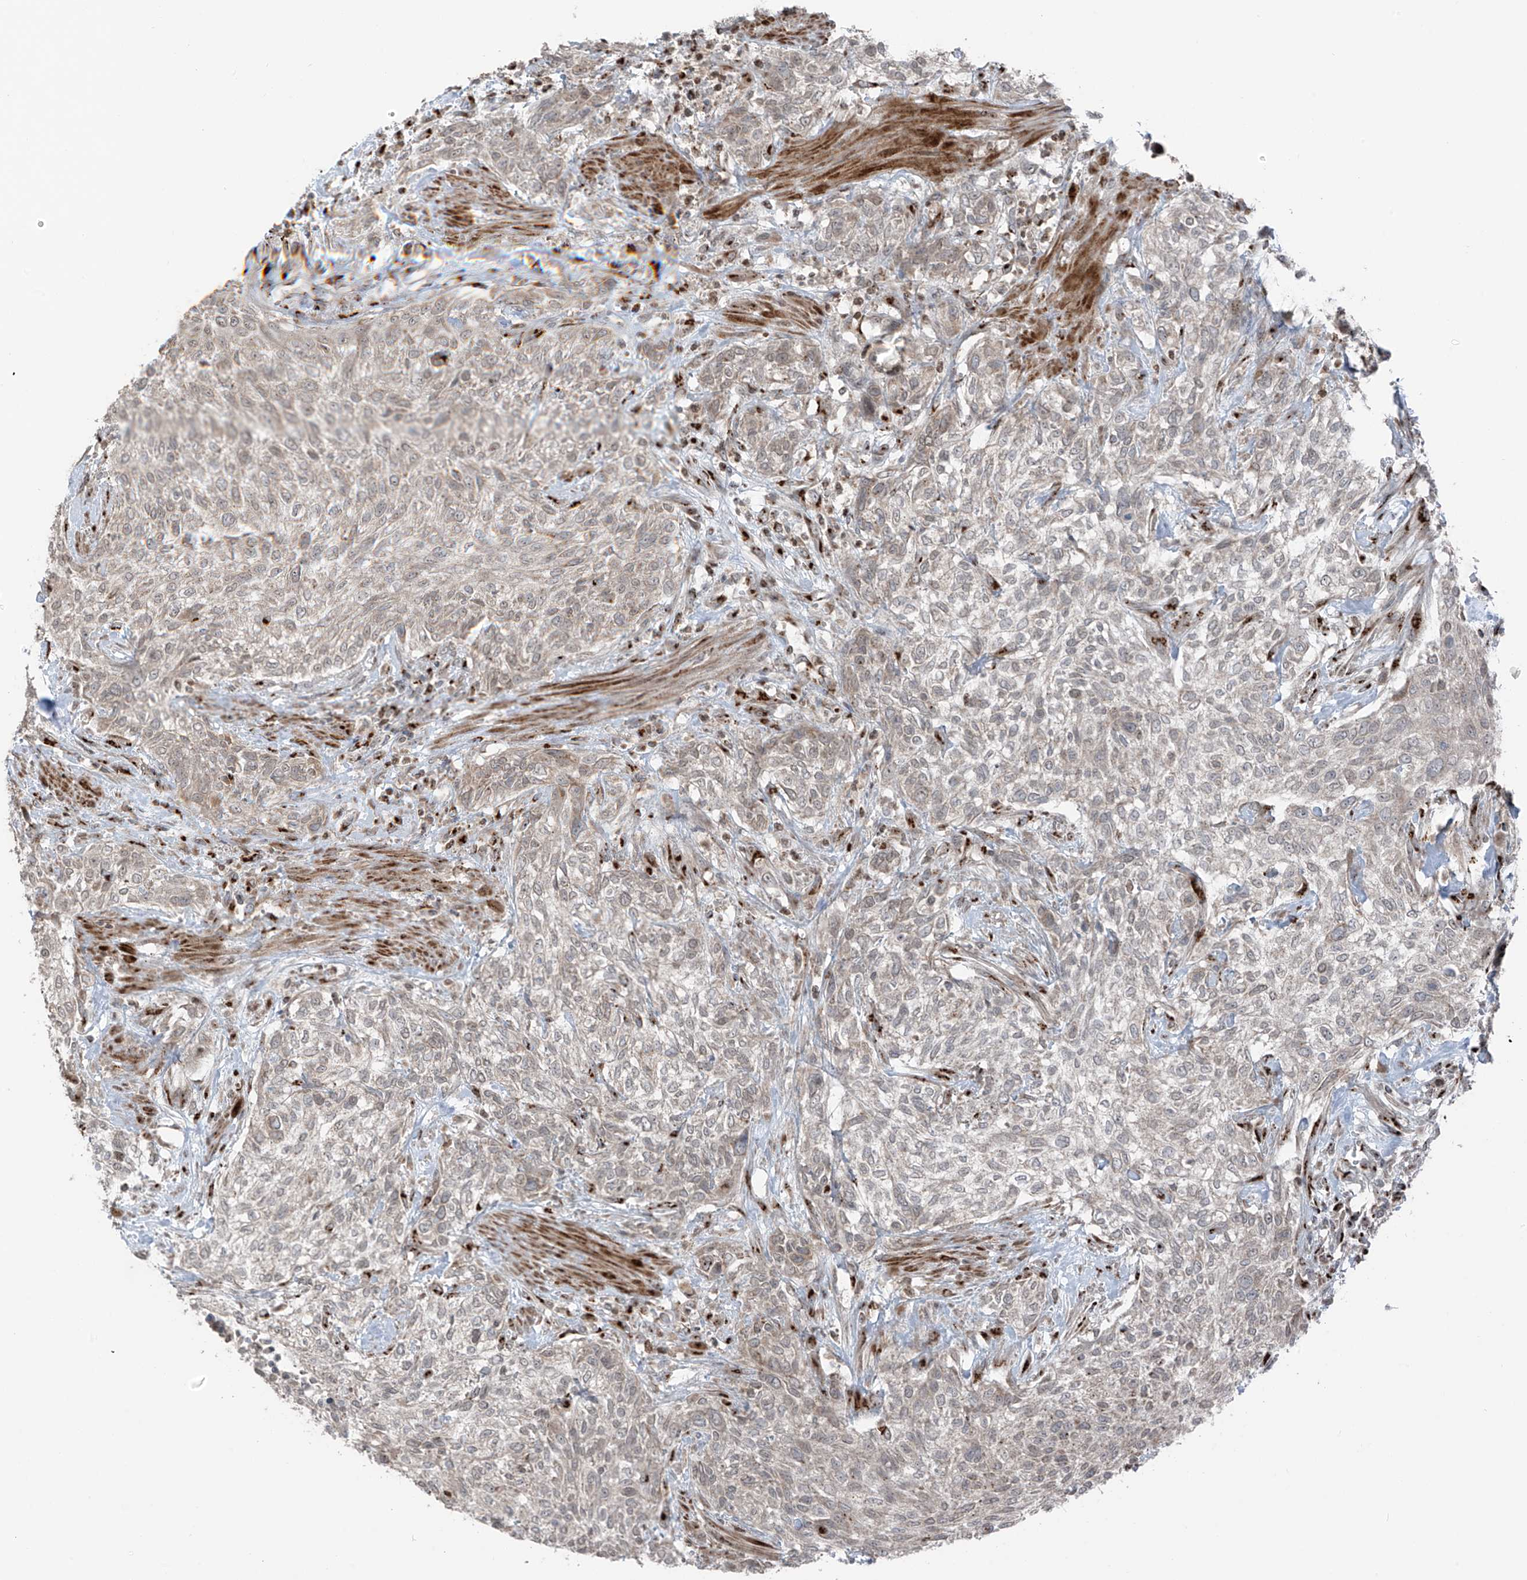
{"staining": {"intensity": "weak", "quantity": "25%-75%", "location": "cytoplasmic/membranous,nuclear"}, "tissue": "urothelial cancer", "cell_type": "Tumor cells", "image_type": "cancer", "snomed": [{"axis": "morphology", "description": "Urothelial carcinoma, High grade"}, {"axis": "topography", "description": "Urinary bladder"}], "caption": "Immunohistochemistry of urothelial cancer shows low levels of weak cytoplasmic/membranous and nuclear expression in approximately 25%-75% of tumor cells.", "gene": "ERLEC1", "patient": {"sex": "male", "age": 35}}